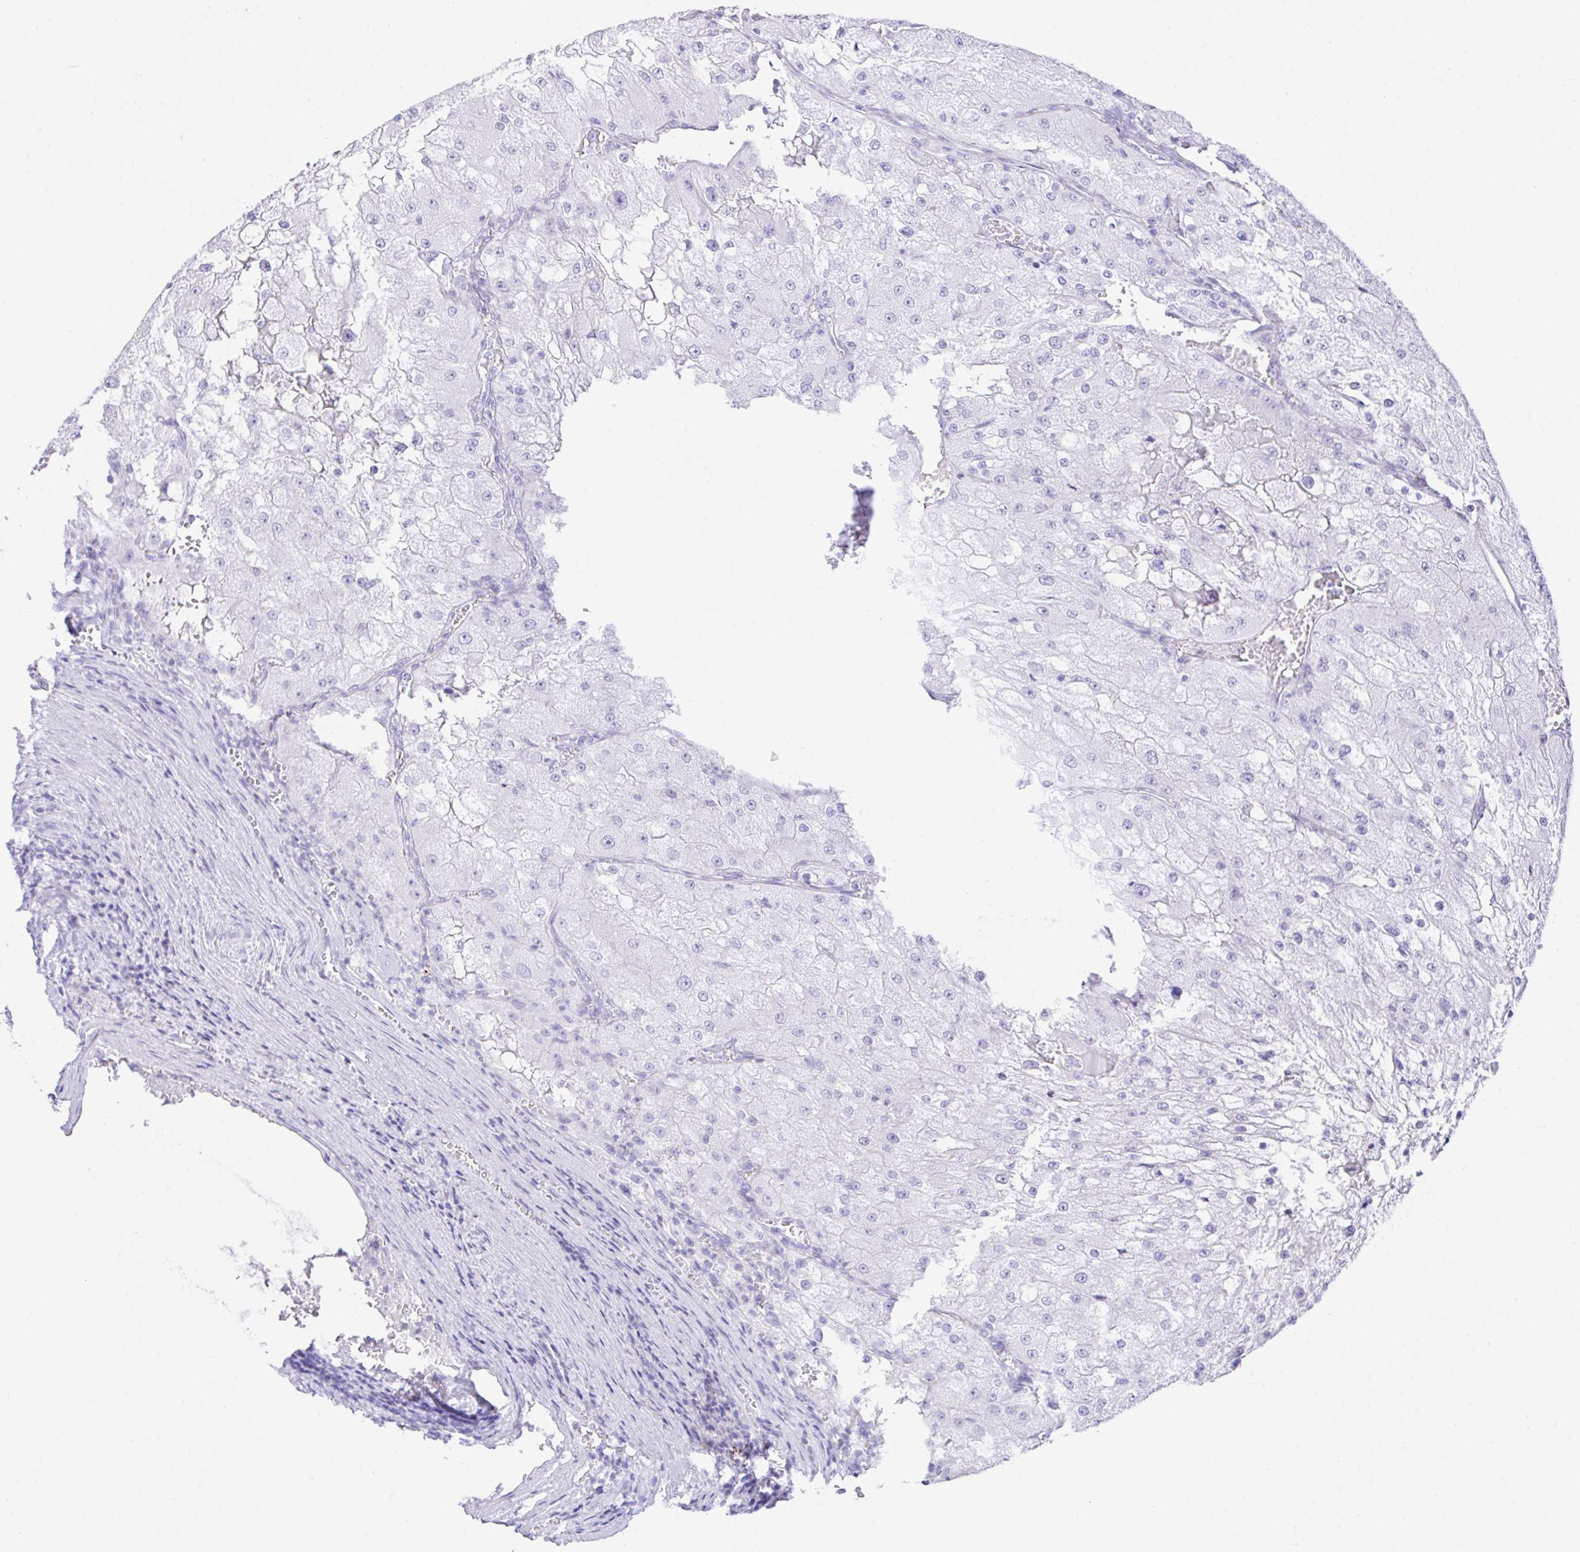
{"staining": {"intensity": "negative", "quantity": "none", "location": "none"}, "tissue": "renal cancer", "cell_type": "Tumor cells", "image_type": "cancer", "snomed": [{"axis": "morphology", "description": "Adenocarcinoma, NOS"}, {"axis": "topography", "description": "Kidney"}], "caption": "Immunohistochemical staining of human renal cancer (adenocarcinoma) reveals no significant staining in tumor cells. (DAB (3,3'-diaminobenzidine) immunohistochemistry (IHC) with hematoxylin counter stain).", "gene": "SELENOV", "patient": {"sex": "female", "age": 74}}